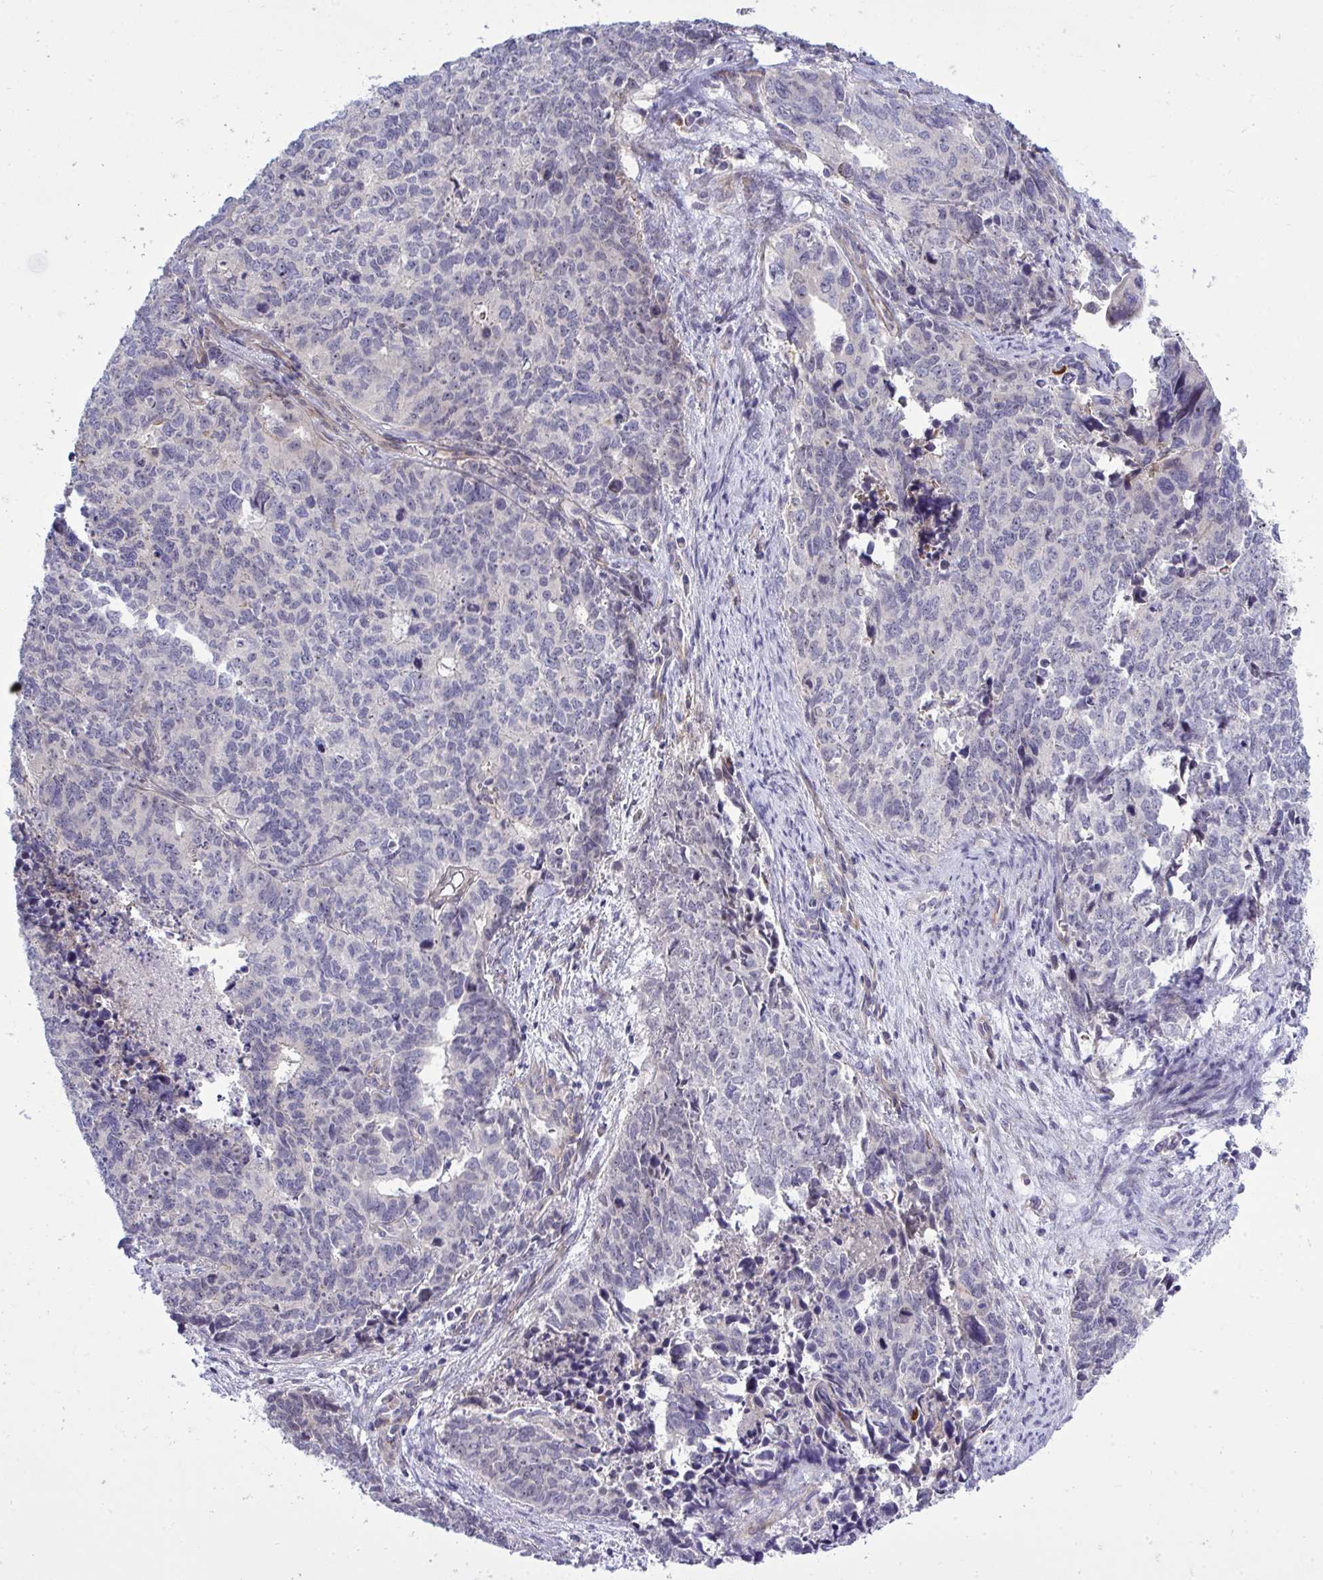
{"staining": {"intensity": "negative", "quantity": "none", "location": "none"}, "tissue": "cervical cancer", "cell_type": "Tumor cells", "image_type": "cancer", "snomed": [{"axis": "morphology", "description": "Adenocarcinoma, NOS"}, {"axis": "topography", "description": "Cervix"}], "caption": "IHC image of human cervical cancer (adenocarcinoma) stained for a protein (brown), which displays no expression in tumor cells.", "gene": "HMBOX1", "patient": {"sex": "female", "age": 63}}